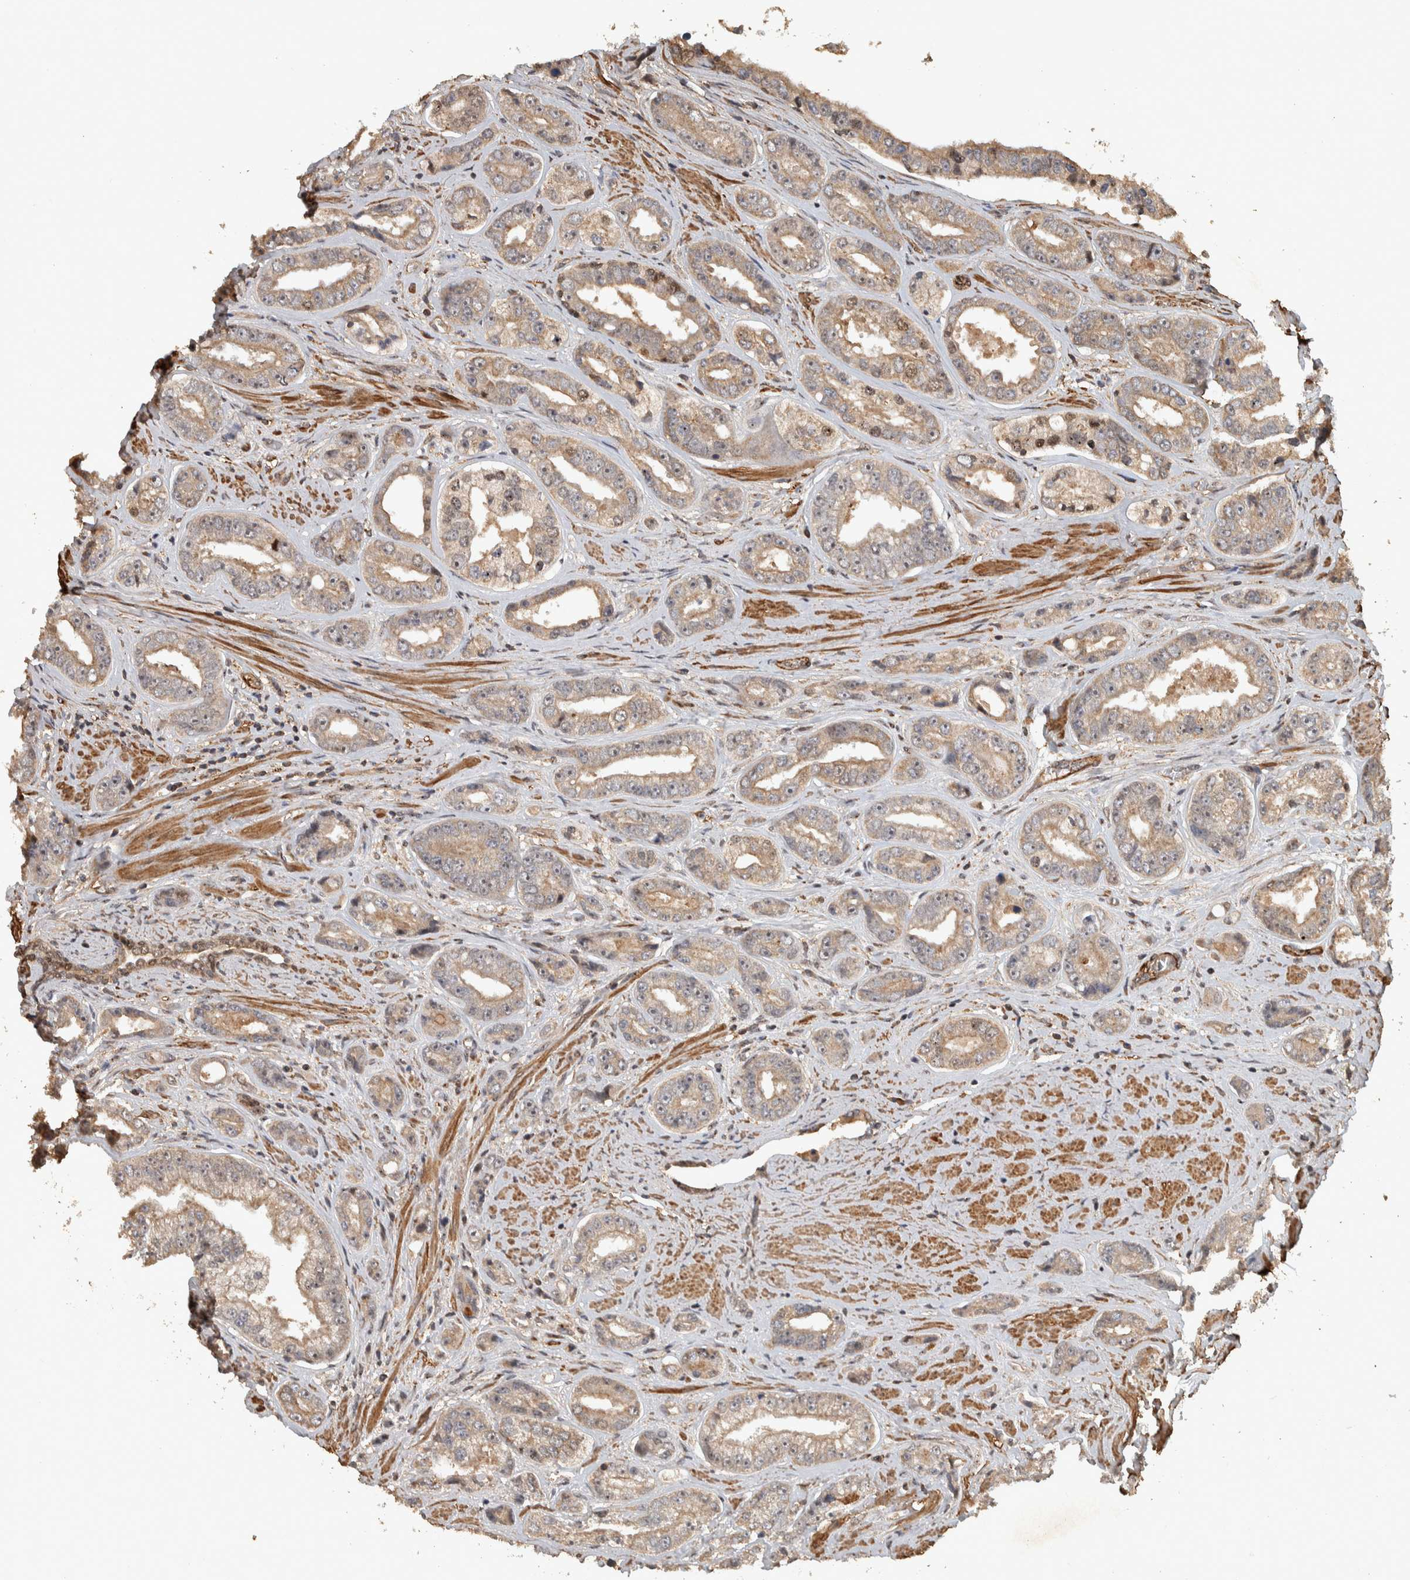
{"staining": {"intensity": "weak", "quantity": "25%-75%", "location": "cytoplasmic/membranous,nuclear"}, "tissue": "prostate cancer", "cell_type": "Tumor cells", "image_type": "cancer", "snomed": [{"axis": "morphology", "description": "Adenocarcinoma, High grade"}, {"axis": "topography", "description": "Prostate"}], "caption": "Prostate adenocarcinoma (high-grade) stained with DAB immunohistochemistry shows low levels of weak cytoplasmic/membranous and nuclear expression in about 25%-75% of tumor cells. (Stains: DAB in brown, nuclei in blue, Microscopy: brightfield microscopy at high magnification).", "gene": "SPHK1", "patient": {"sex": "male", "age": 61}}